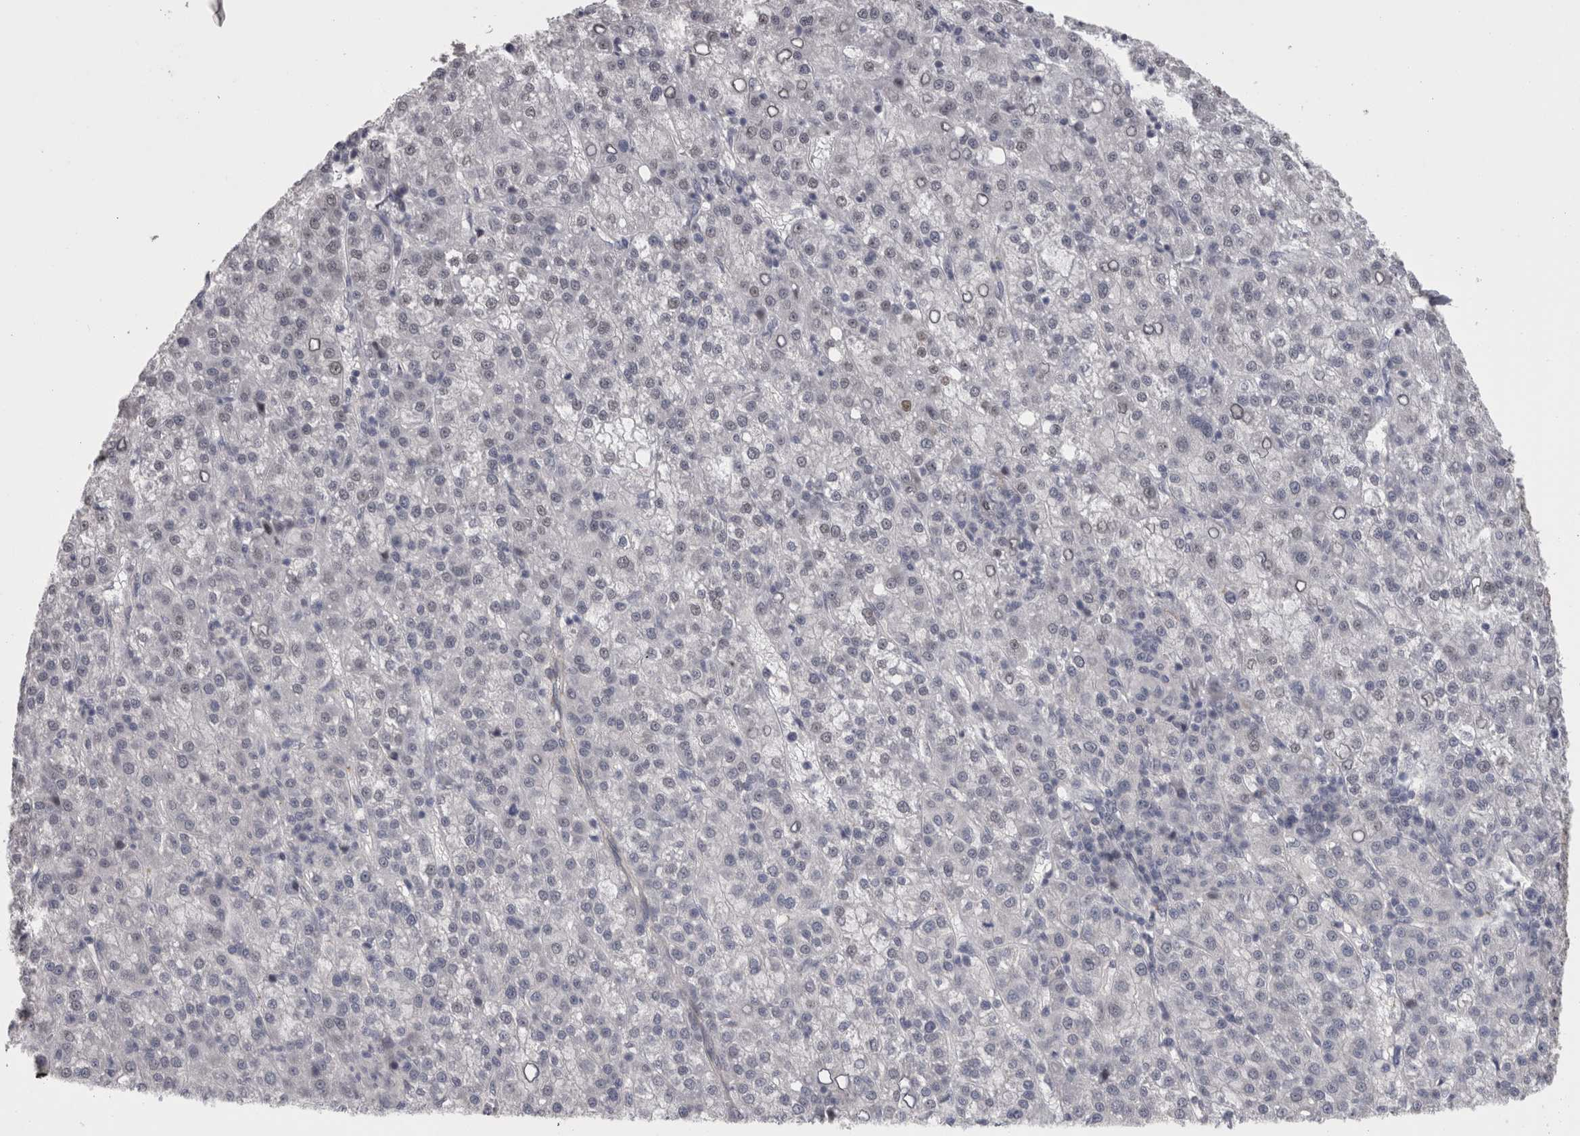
{"staining": {"intensity": "weak", "quantity": "<25%", "location": "nuclear"}, "tissue": "liver cancer", "cell_type": "Tumor cells", "image_type": "cancer", "snomed": [{"axis": "morphology", "description": "Carcinoma, Hepatocellular, NOS"}, {"axis": "topography", "description": "Liver"}], "caption": "DAB (3,3'-diaminobenzidine) immunohistochemical staining of hepatocellular carcinoma (liver) displays no significant expression in tumor cells.", "gene": "RMDN1", "patient": {"sex": "female", "age": 58}}